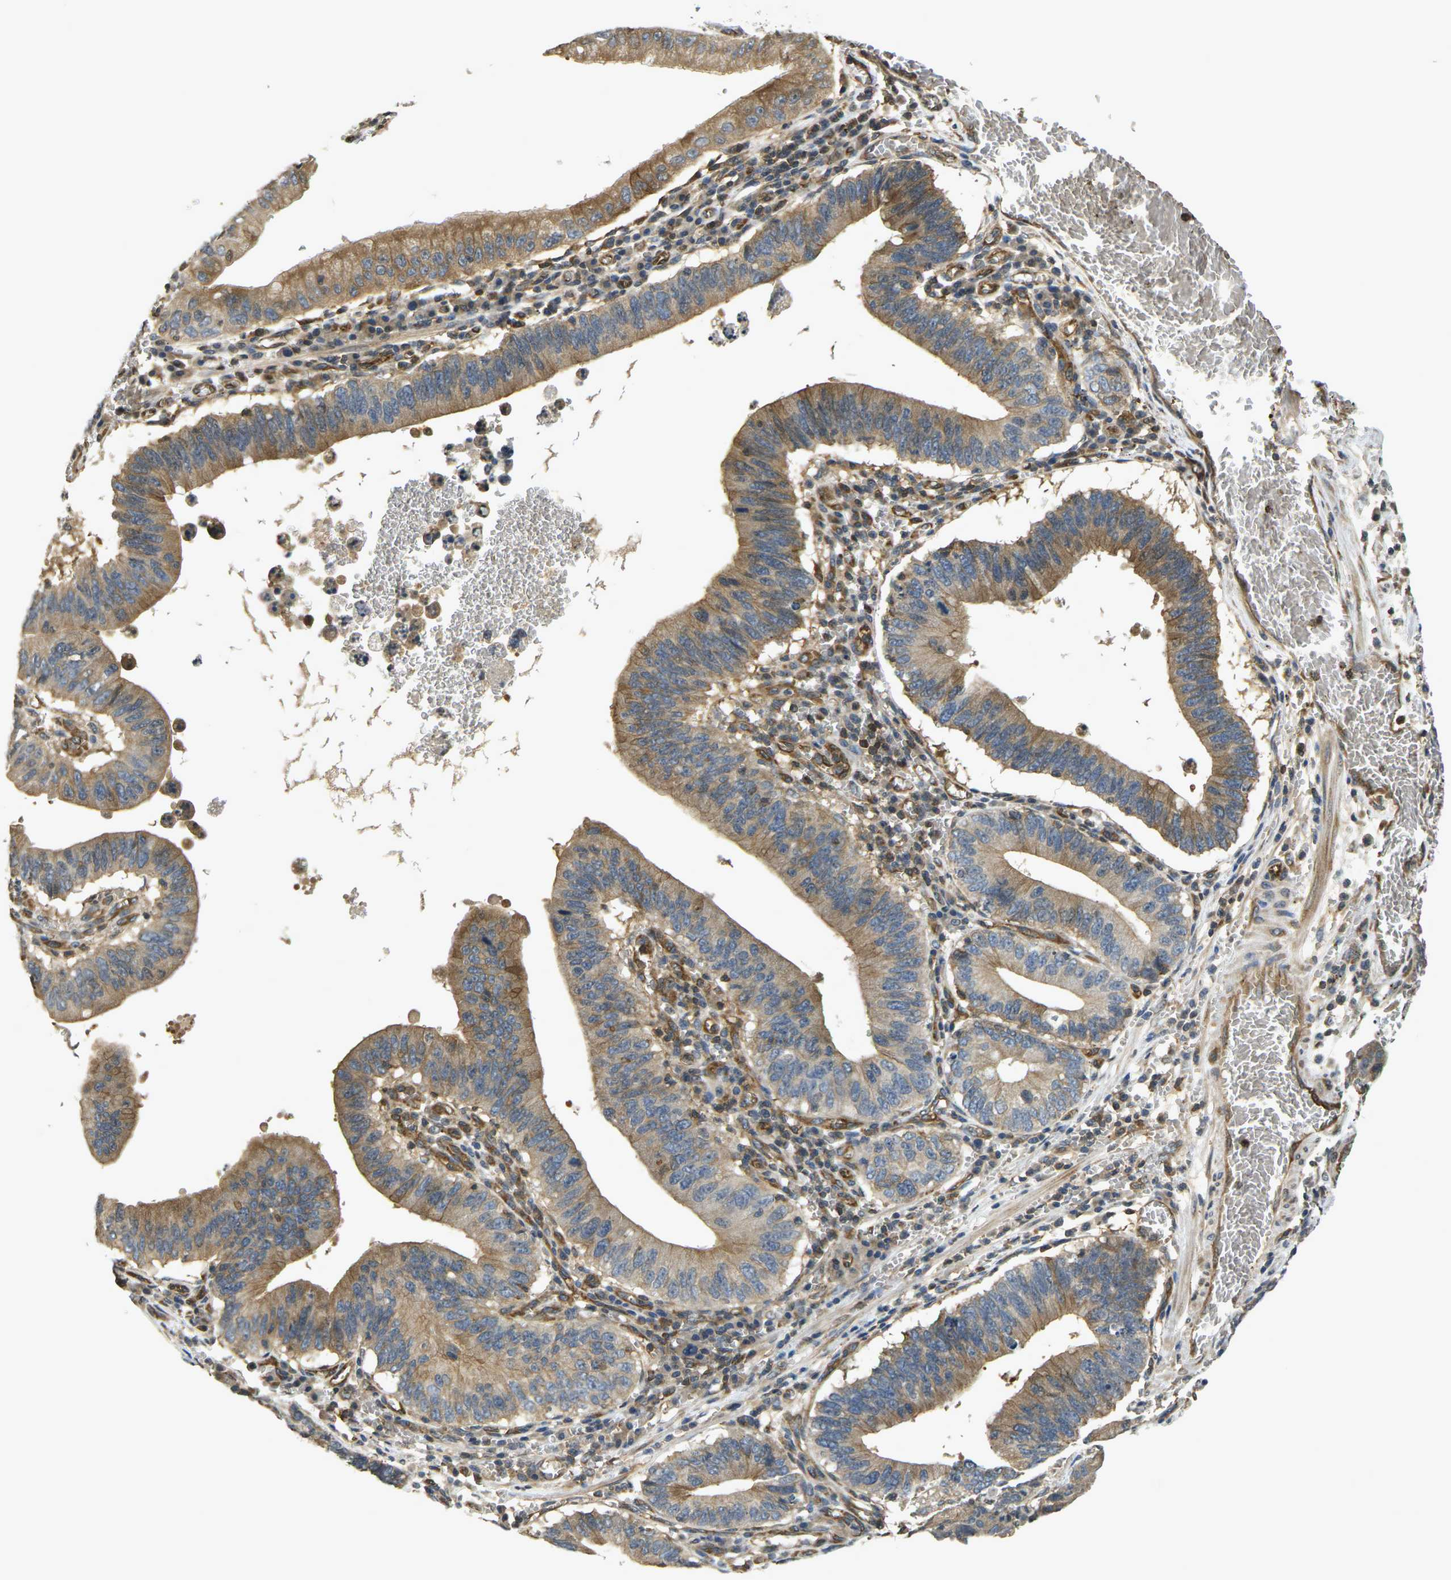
{"staining": {"intensity": "moderate", "quantity": "<25%", "location": "cytoplasmic/membranous"}, "tissue": "stomach cancer", "cell_type": "Tumor cells", "image_type": "cancer", "snomed": [{"axis": "morphology", "description": "Adenocarcinoma, NOS"}, {"axis": "topography", "description": "Stomach"}, {"axis": "topography", "description": "Gastric cardia"}], "caption": "Immunohistochemical staining of stomach cancer displays low levels of moderate cytoplasmic/membranous positivity in approximately <25% of tumor cells.", "gene": "CAST", "patient": {"sex": "male", "age": 59}}